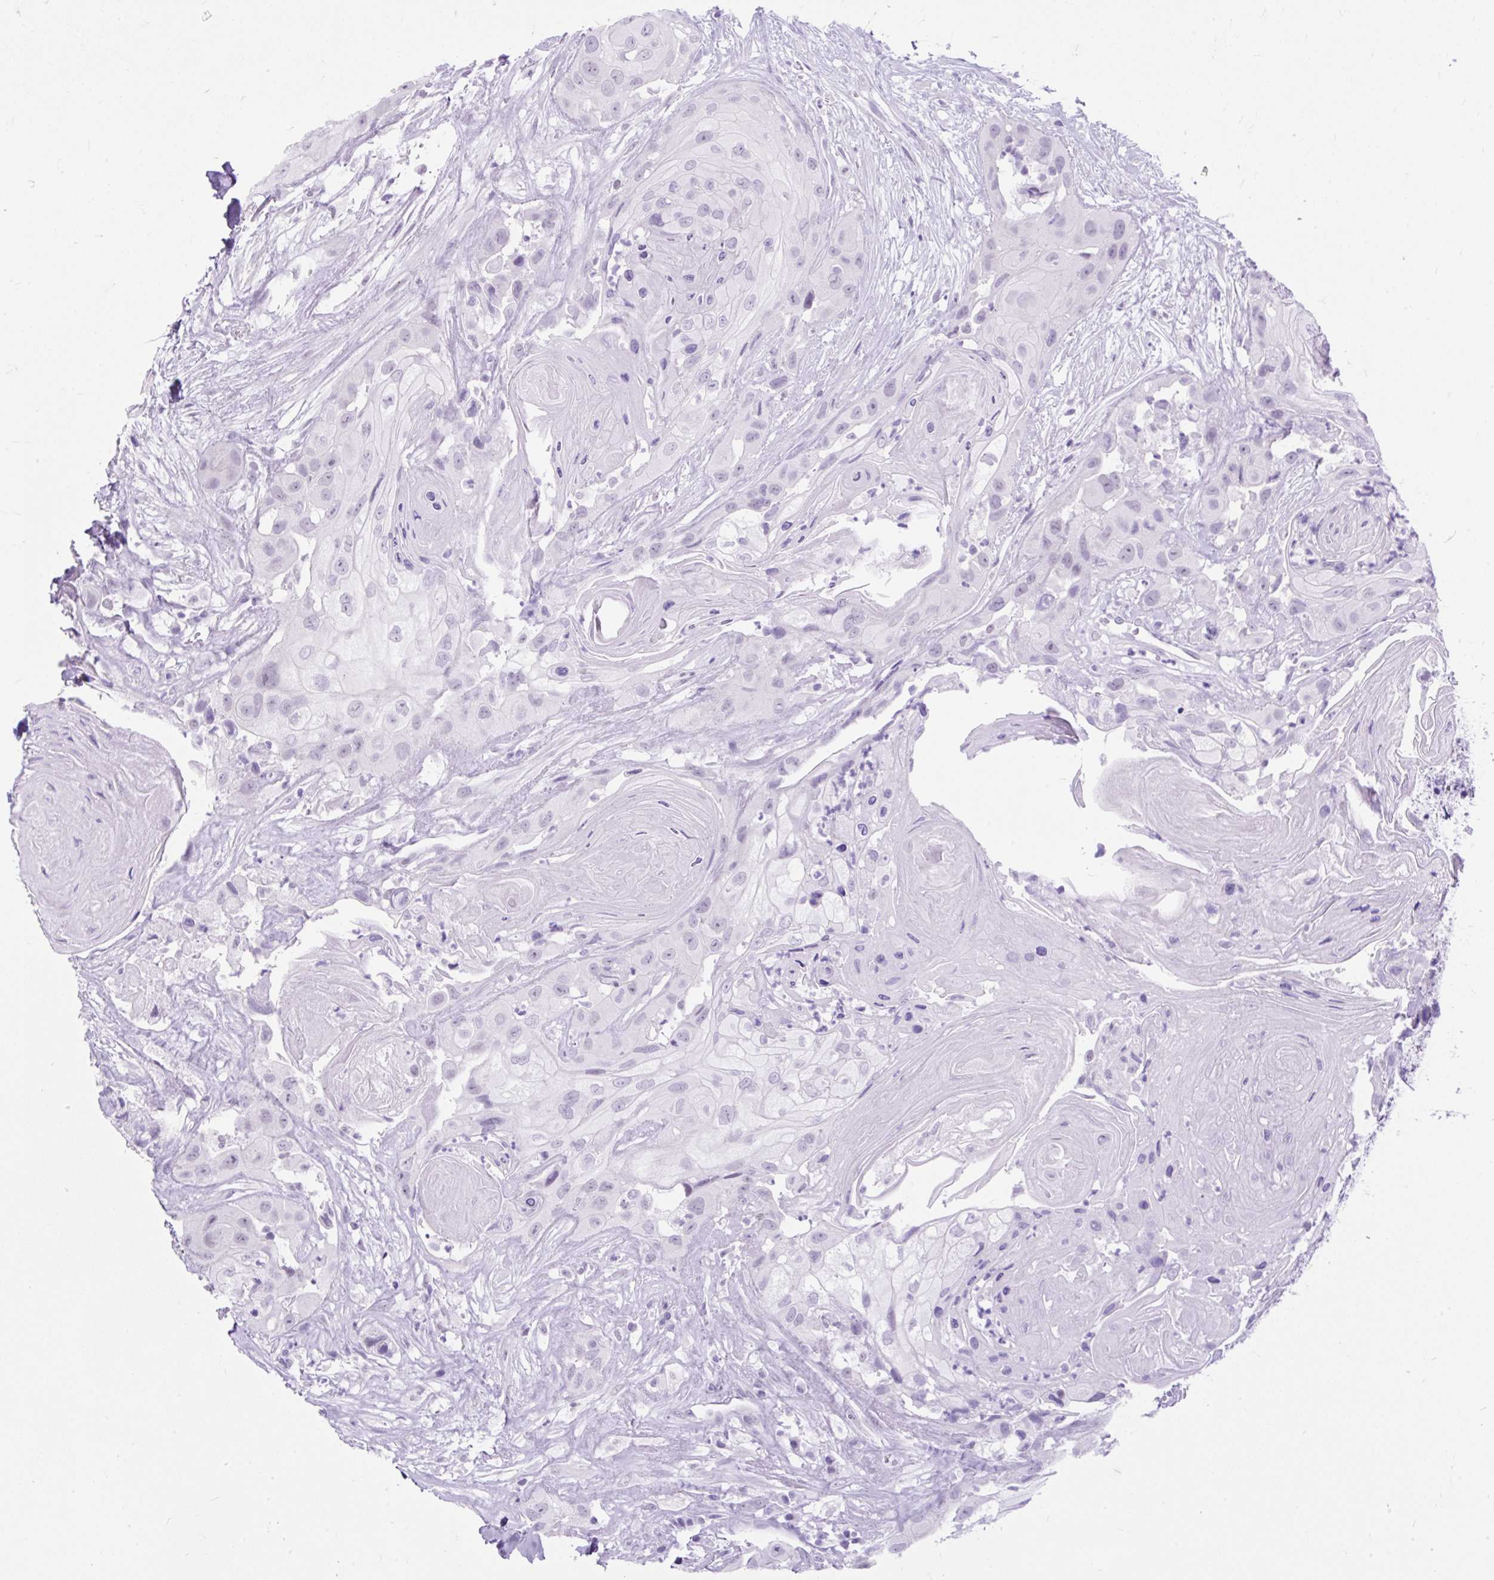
{"staining": {"intensity": "negative", "quantity": "none", "location": "none"}, "tissue": "head and neck cancer", "cell_type": "Tumor cells", "image_type": "cancer", "snomed": [{"axis": "morphology", "description": "Squamous cell carcinoma, NOS"}, {"axis": "topography", "description": "Head-Neck"}], "caption": "Squamous cell carcinoma (head and neck) was stained to show a protein in brown. There is no significant positivity in tumor cells. Brightfield microscopy of immunohistochemistry (IHC) stained with DAB (3,3'-diaminobenzidine) (brown) and hematoxylin (blue), captured at high magnification.", "gene": "SCGB1A1", "patient": {"sex": "male", "age": 83}}